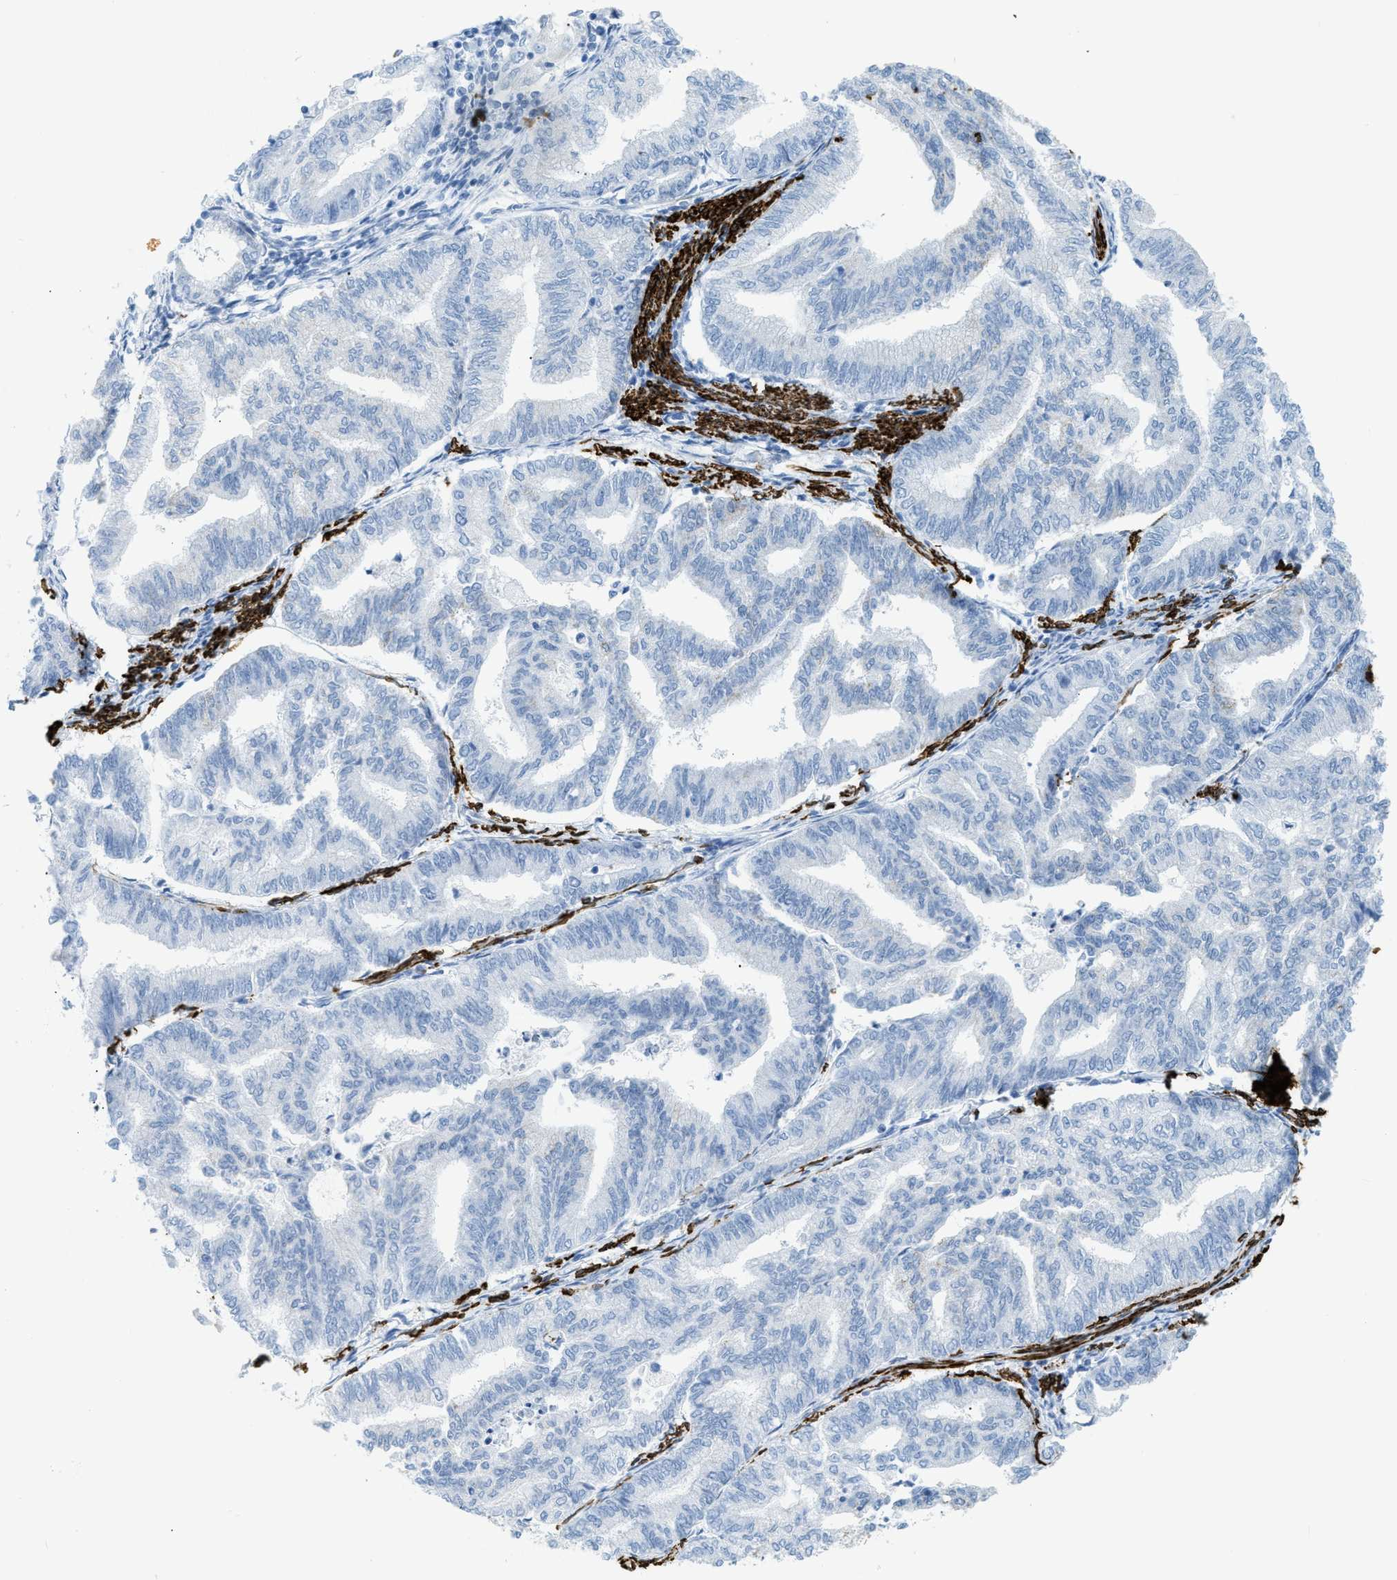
{"staining": {"intensity": "negative", "quantity": "none", "location": "none"}, "tissue": "endometrial cancer", "cell_type": "Tumor cells", "image_type": "cancer", "snomed": [{"axis": "morphology", "description": "Adenocarcinoma, NOS"}, {"axis": "topography", "description": "Endometrium"}], "caption": "Immunohistochemistry image of neoplastic tissue: endometrial cancer stained with DAB reveals no significant protein staining in tumor cells.", "gene": "DES", "patient": {"sex": "female", "age": 79}}